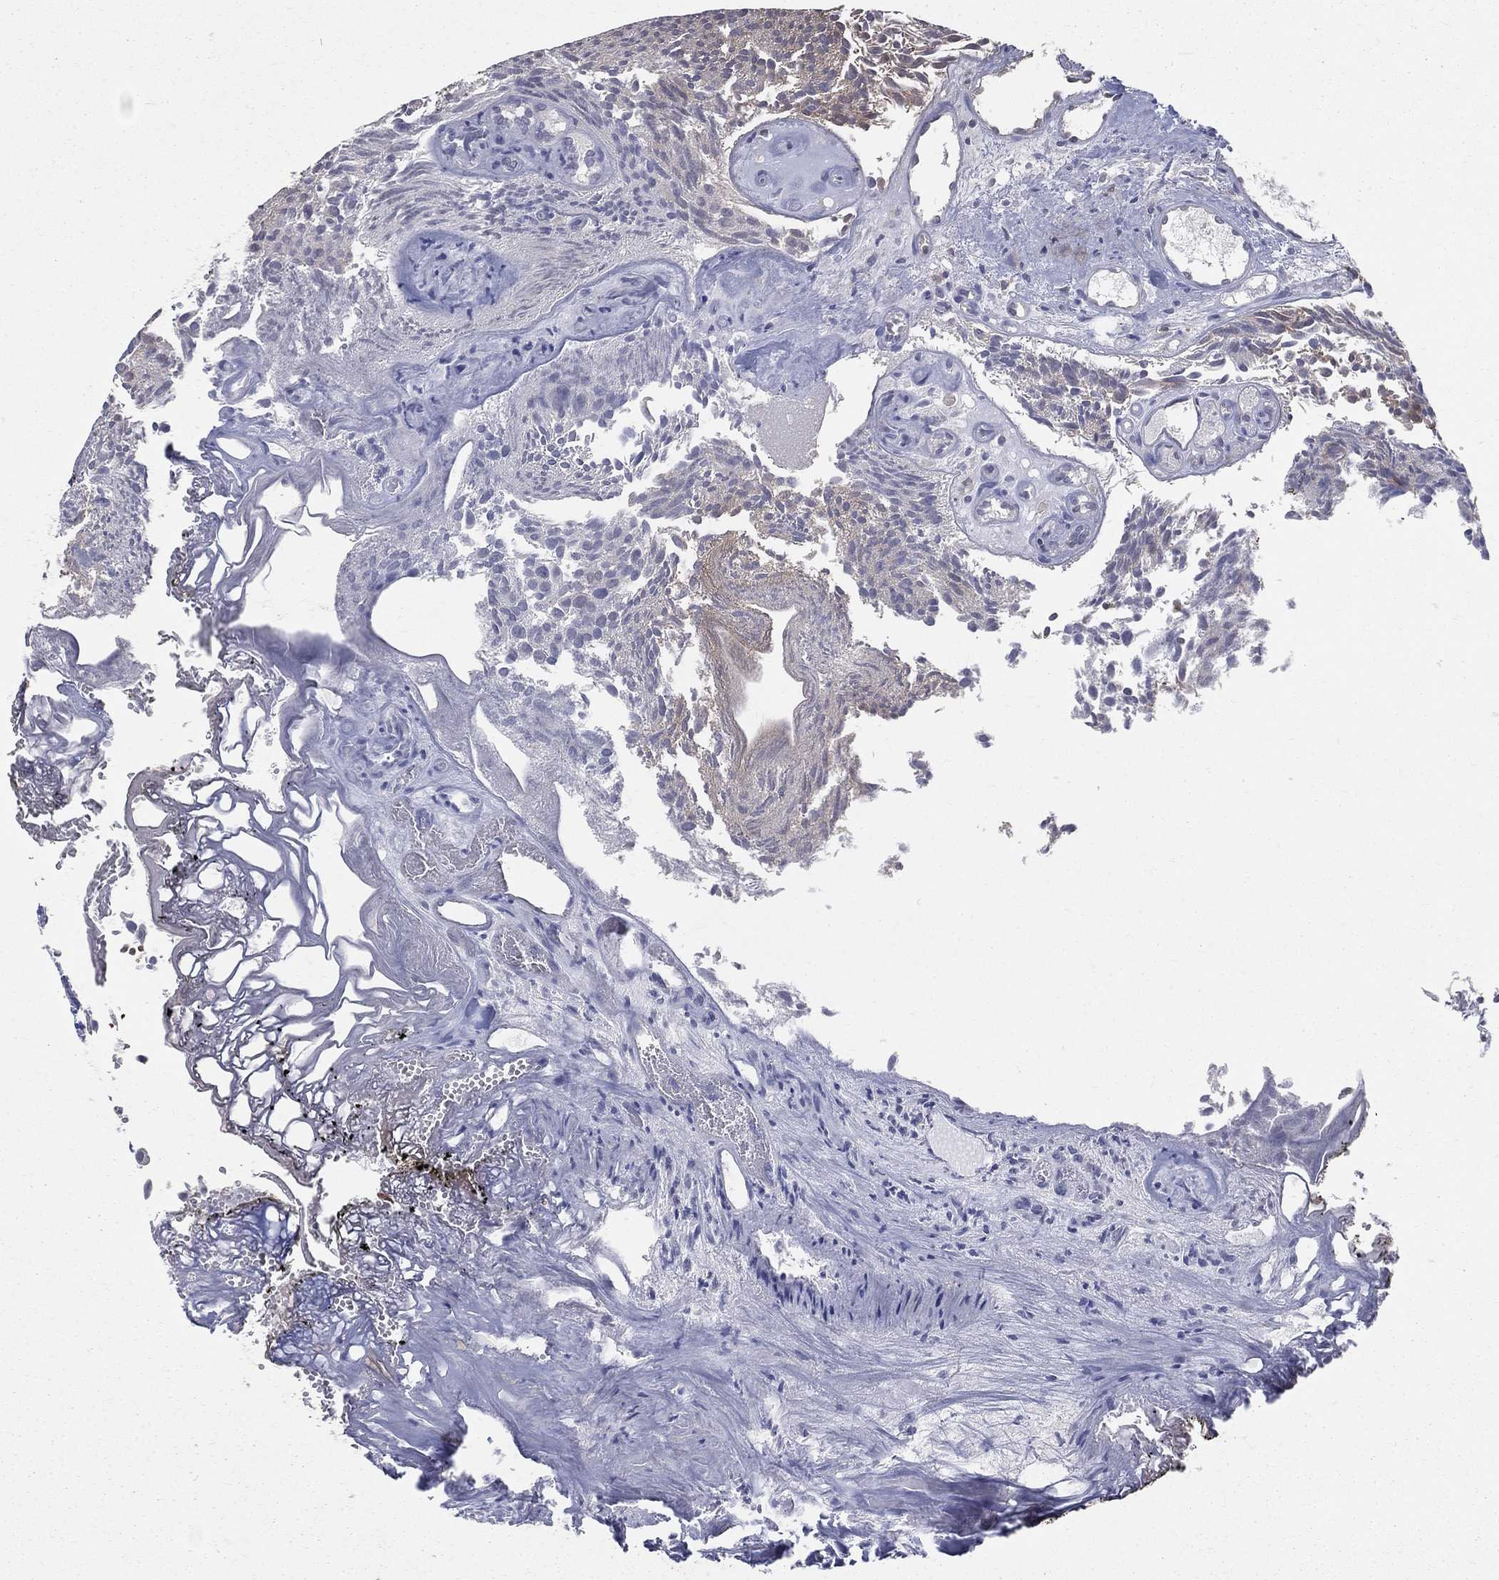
{"staining": {"intensity": "negative", "quantity": "none", "location": "none"}, "tissue": "urothelial cancer", "cell_type": "Tumor cells", "image_type": "cancer", "snomed": [{"axis": "morphology", "description": "Urothelial carcinoma, Low grade"}, {"axis": "topography", "description": "Urinary bladder"}], "caption": "This is a image of immunohistochemistry staining of low-grade urothelial carcinoma, which shows no positivity in tumor cells.", "gene": "ENO1", "patient": {"sex": "female", "age": 87}}